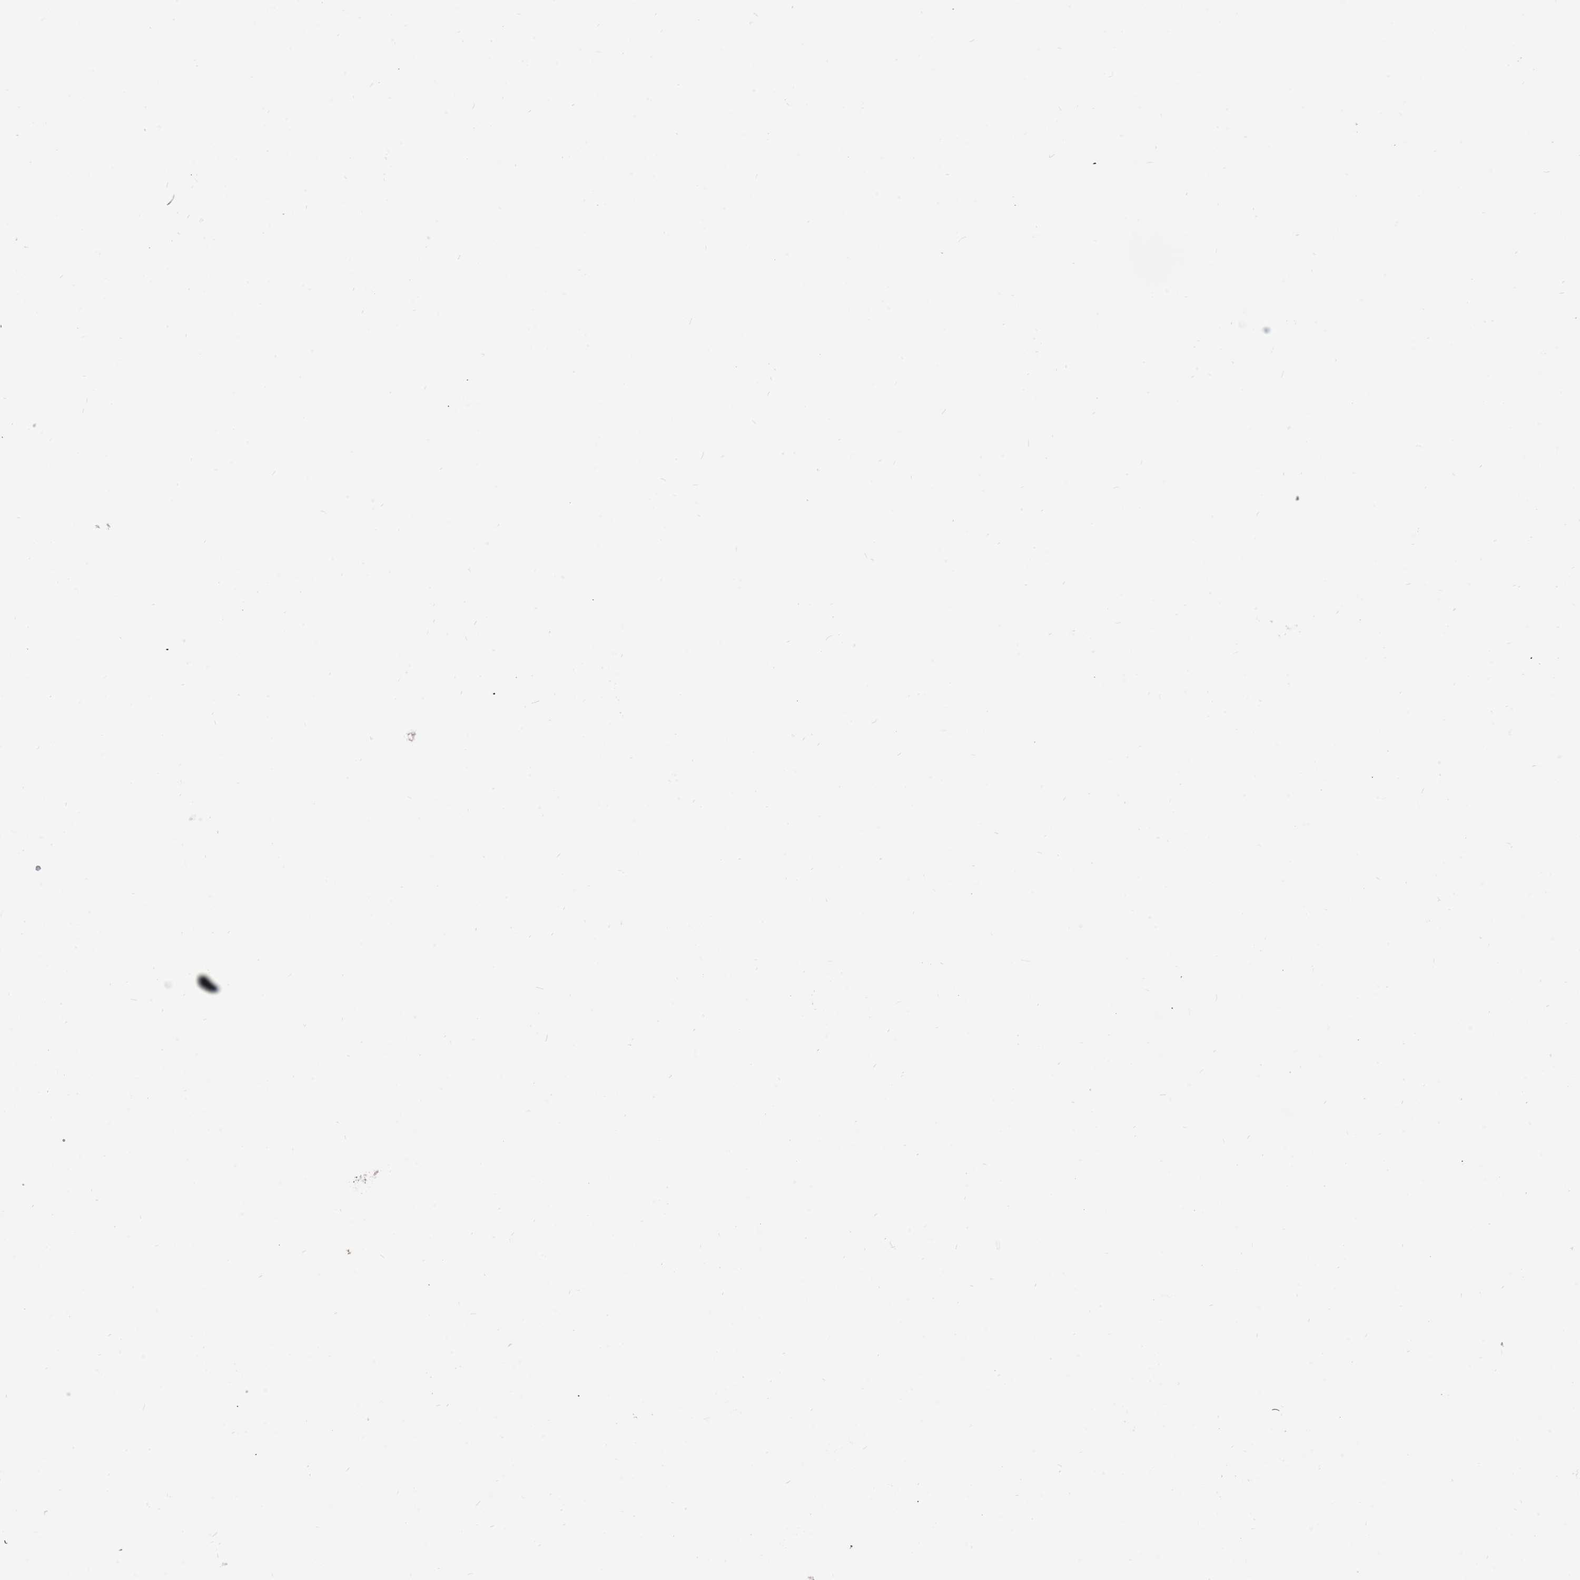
{"staining": {"intensity": "strong", "quantity": ">75%", "location": "cytoplasmic/membranous"}, "tissue": "cervical cancer", "cell_type": "Tumor cells", "image_type": "cancer", "snomed": [{"axis": "morphology", "description": "Squamous cell carcinoma, NOS"}, {"axis": "topography", "description": "Cervix"}], "caption": "A photomicrograph of cervical squamous cell carcinoma stained for a protein shows strong cytoplasmic/membranous brown staining in tumor cells.", "gene": "R3HDM4", "patient": {"sex": "female", "age": 70}}